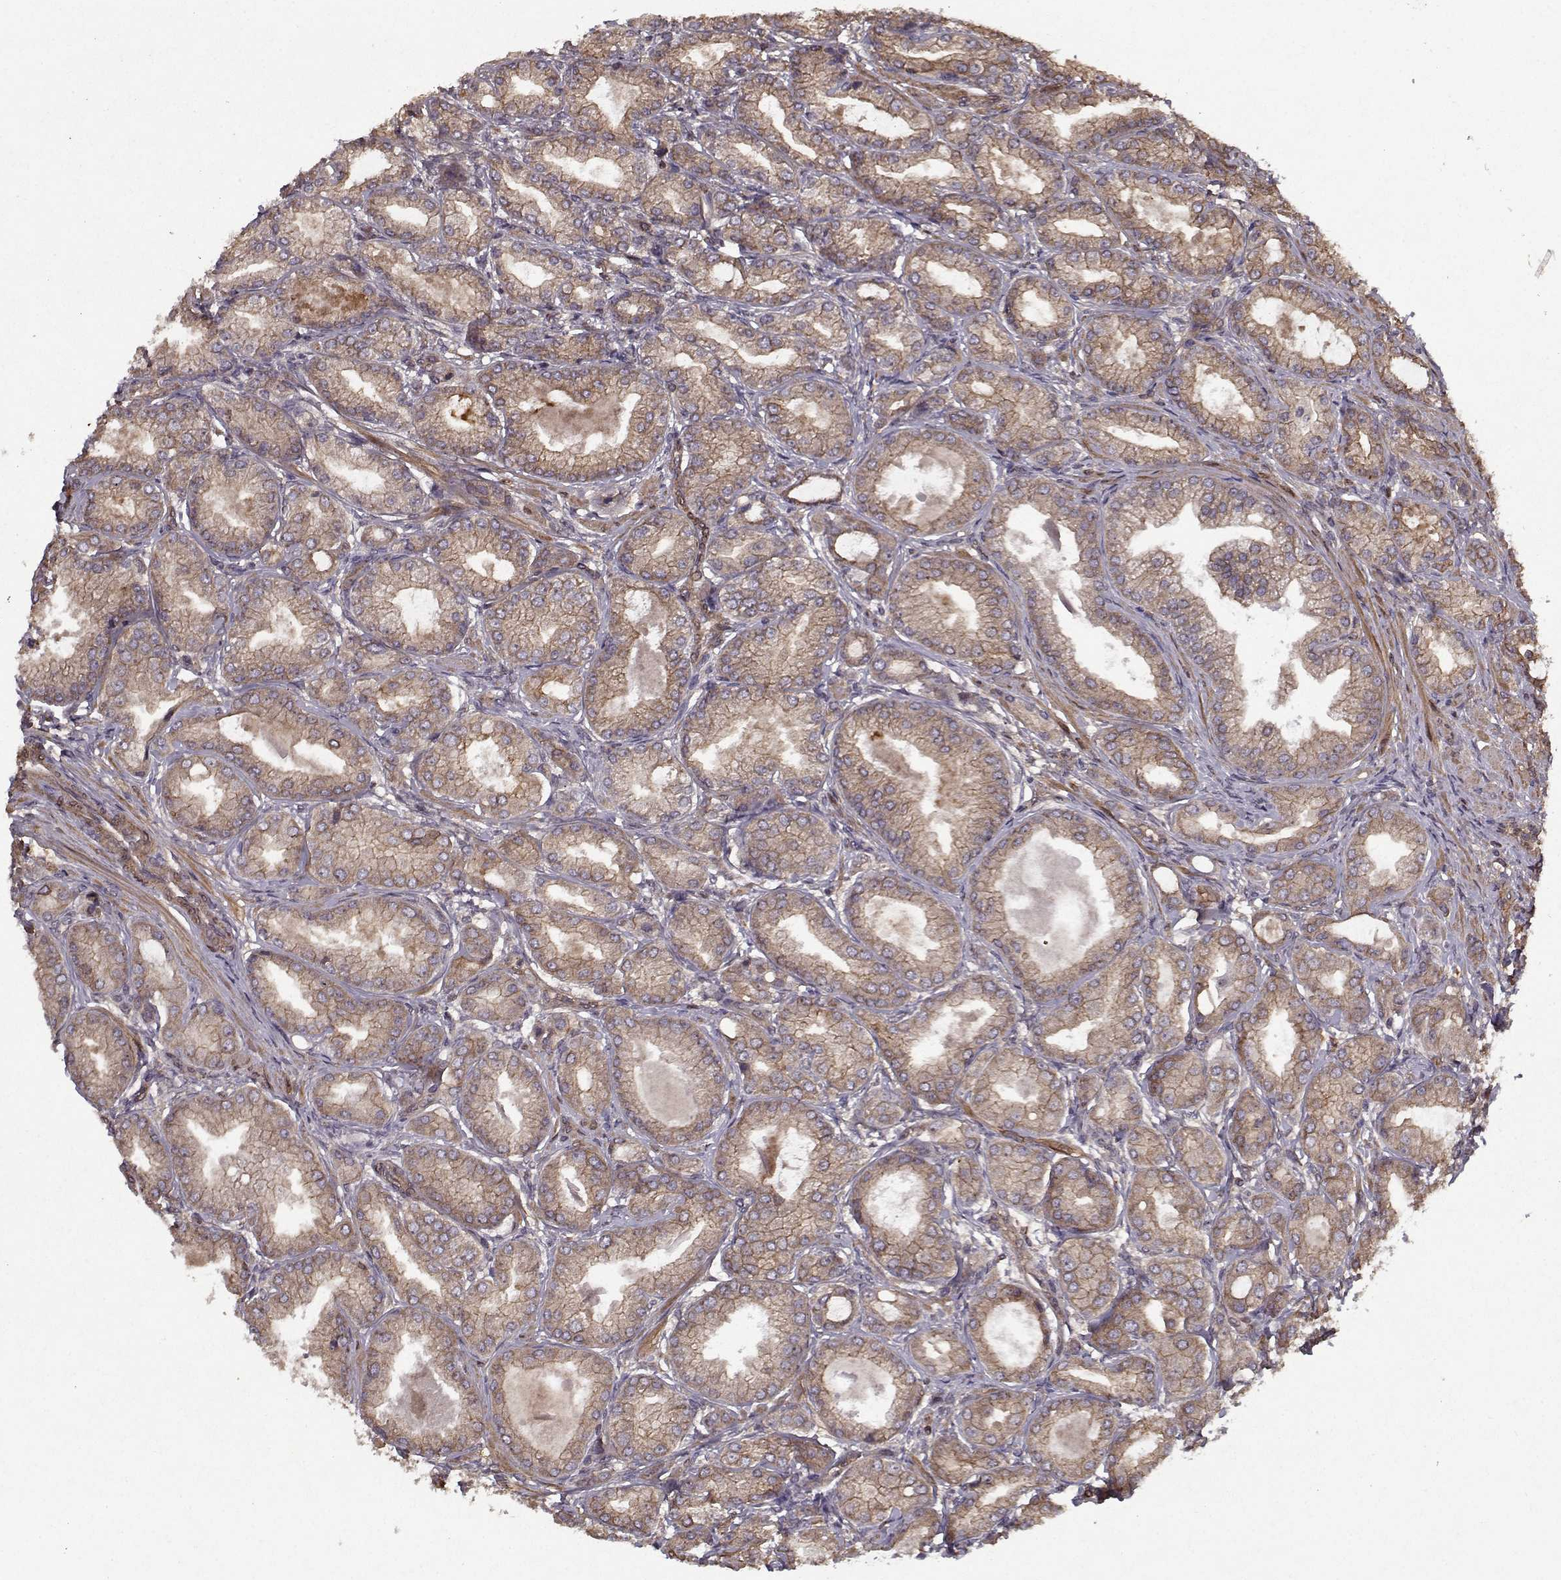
{"staining": {"intensity": "moderate", "quantity": ">75%", "location": "cytoplasmic/membranous"}, "tissue": "prostate cancer", "cell_type": "Tumor cells", "image_type": "cancer", "snomed": [{"axis": "morphology", "description": "Adenocarcinoma, NOS"}, {"axis": "topography", "description": "Prostate and seminal vesicle, NOS"}, {"axis": "topography", "description": "Prostate"}], "caption": "The micrograph shows staining of prostate cancer (adenocarcinoma), revealing moderate cytoplasmic/membranous protein positivity (brown color) within tumor cells. Using DAB (3,3'-diaminobenzidine) (brown) and hematoxylin (blue) stains, captured at high magnification using brightfield microscopy.", "gene": "PPP1R12A", "patient": {"sex": "male", "age": 77}}